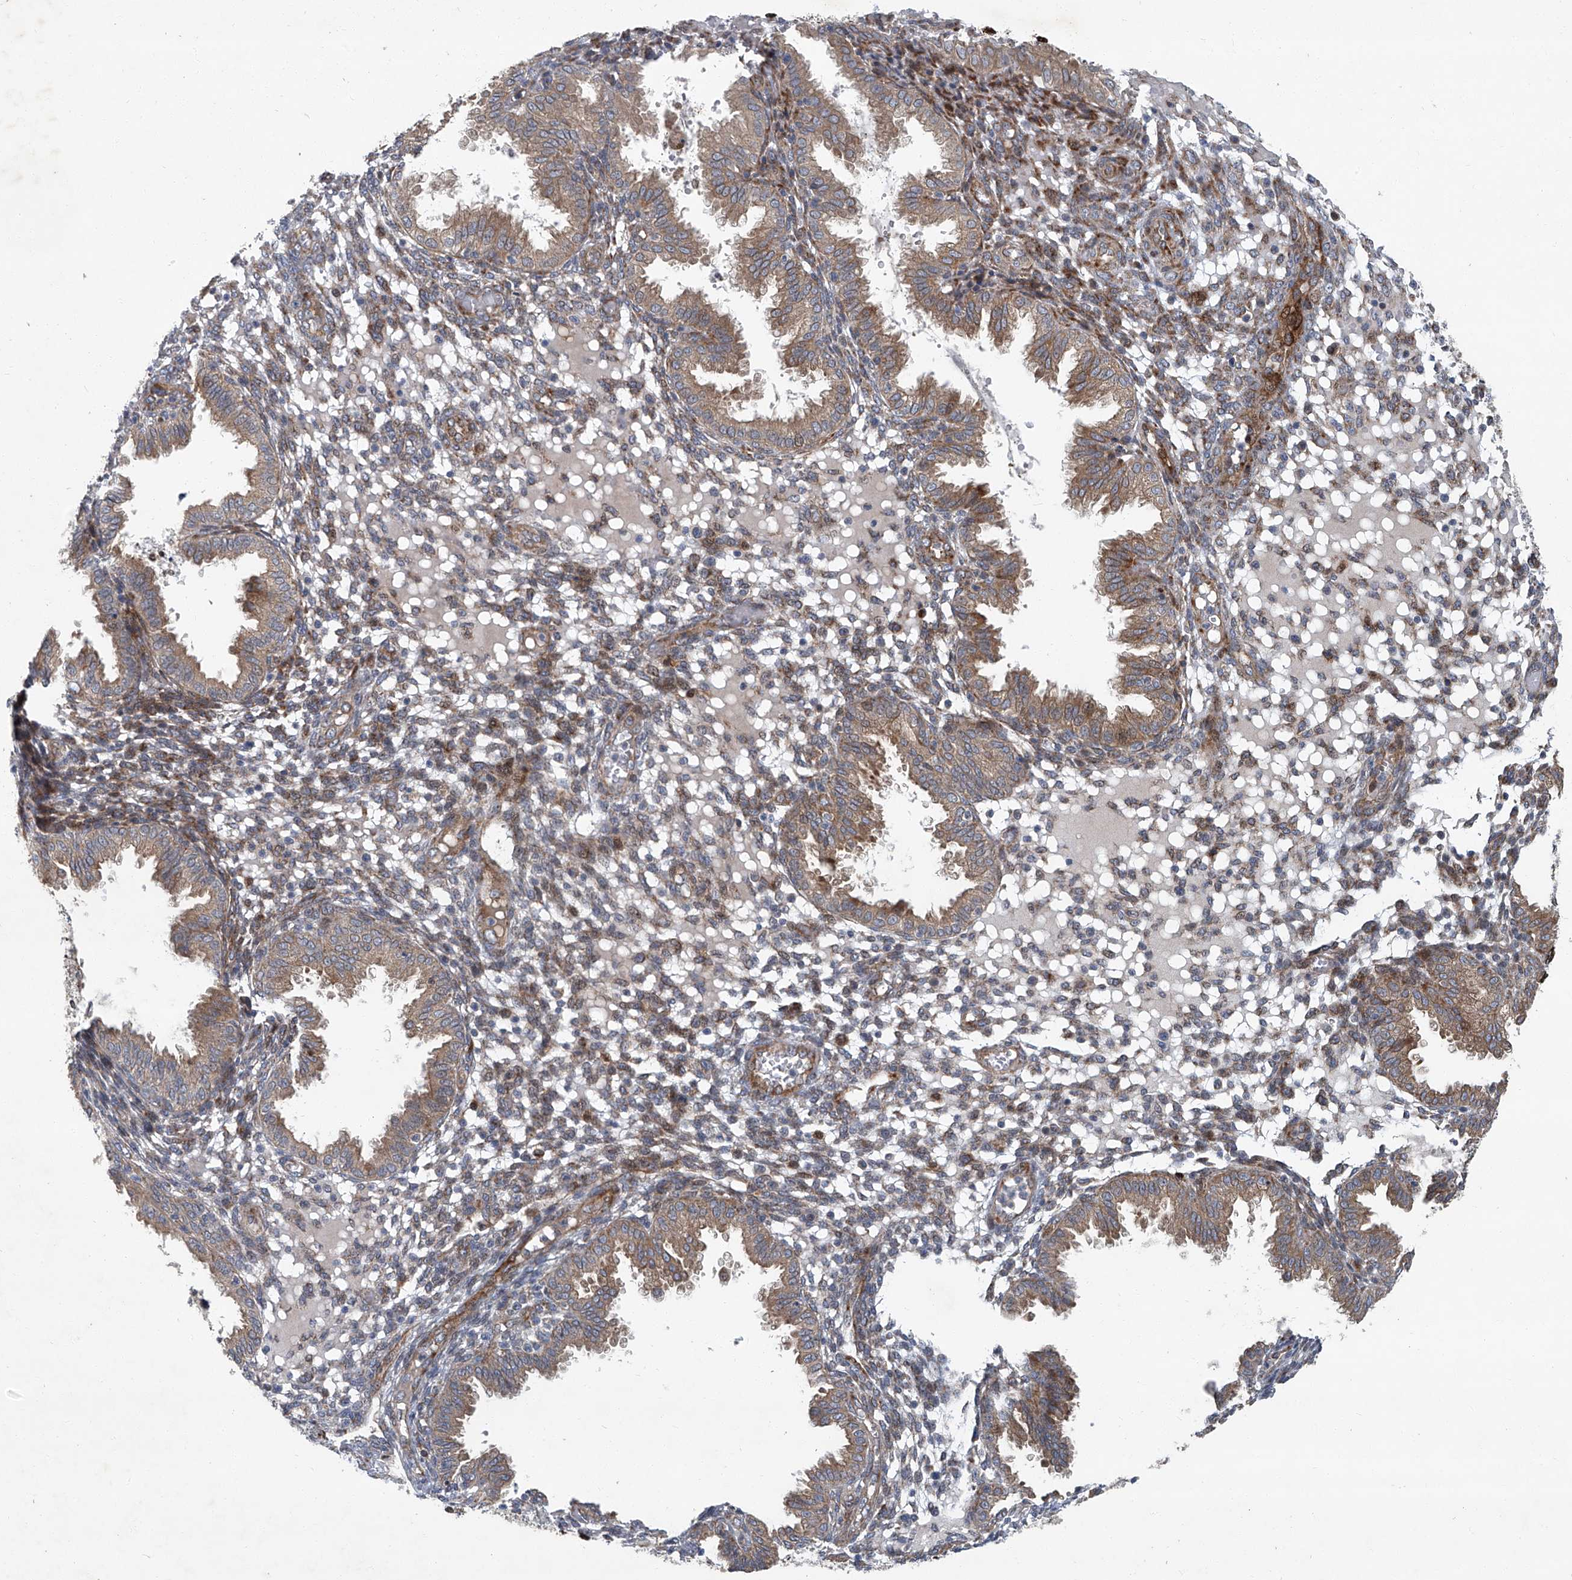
{"staining": {"intensity": "moderate", "quantity": "25%-75%", "location": "cytoplasmic/membranous,nuclear"}, "tissue": "endometrium", "cell_type": "Cells in endometrial stroma", "image_type": "normal", "snomed": [{"axis": "morphology", "description": "Normal tissue, NOS"}, {"axis": "topography", "description": "Endometrium"}], "caption": "Approximately 25%-75% of cells in endometrial stroma in normal endometrium show moderate cytoplasmic/membranous,nuclear protein positivity as visualized by brown immunohistochemical staining.", "gene": "GPR132", "patient": {"sex": "female", "age": 33}}